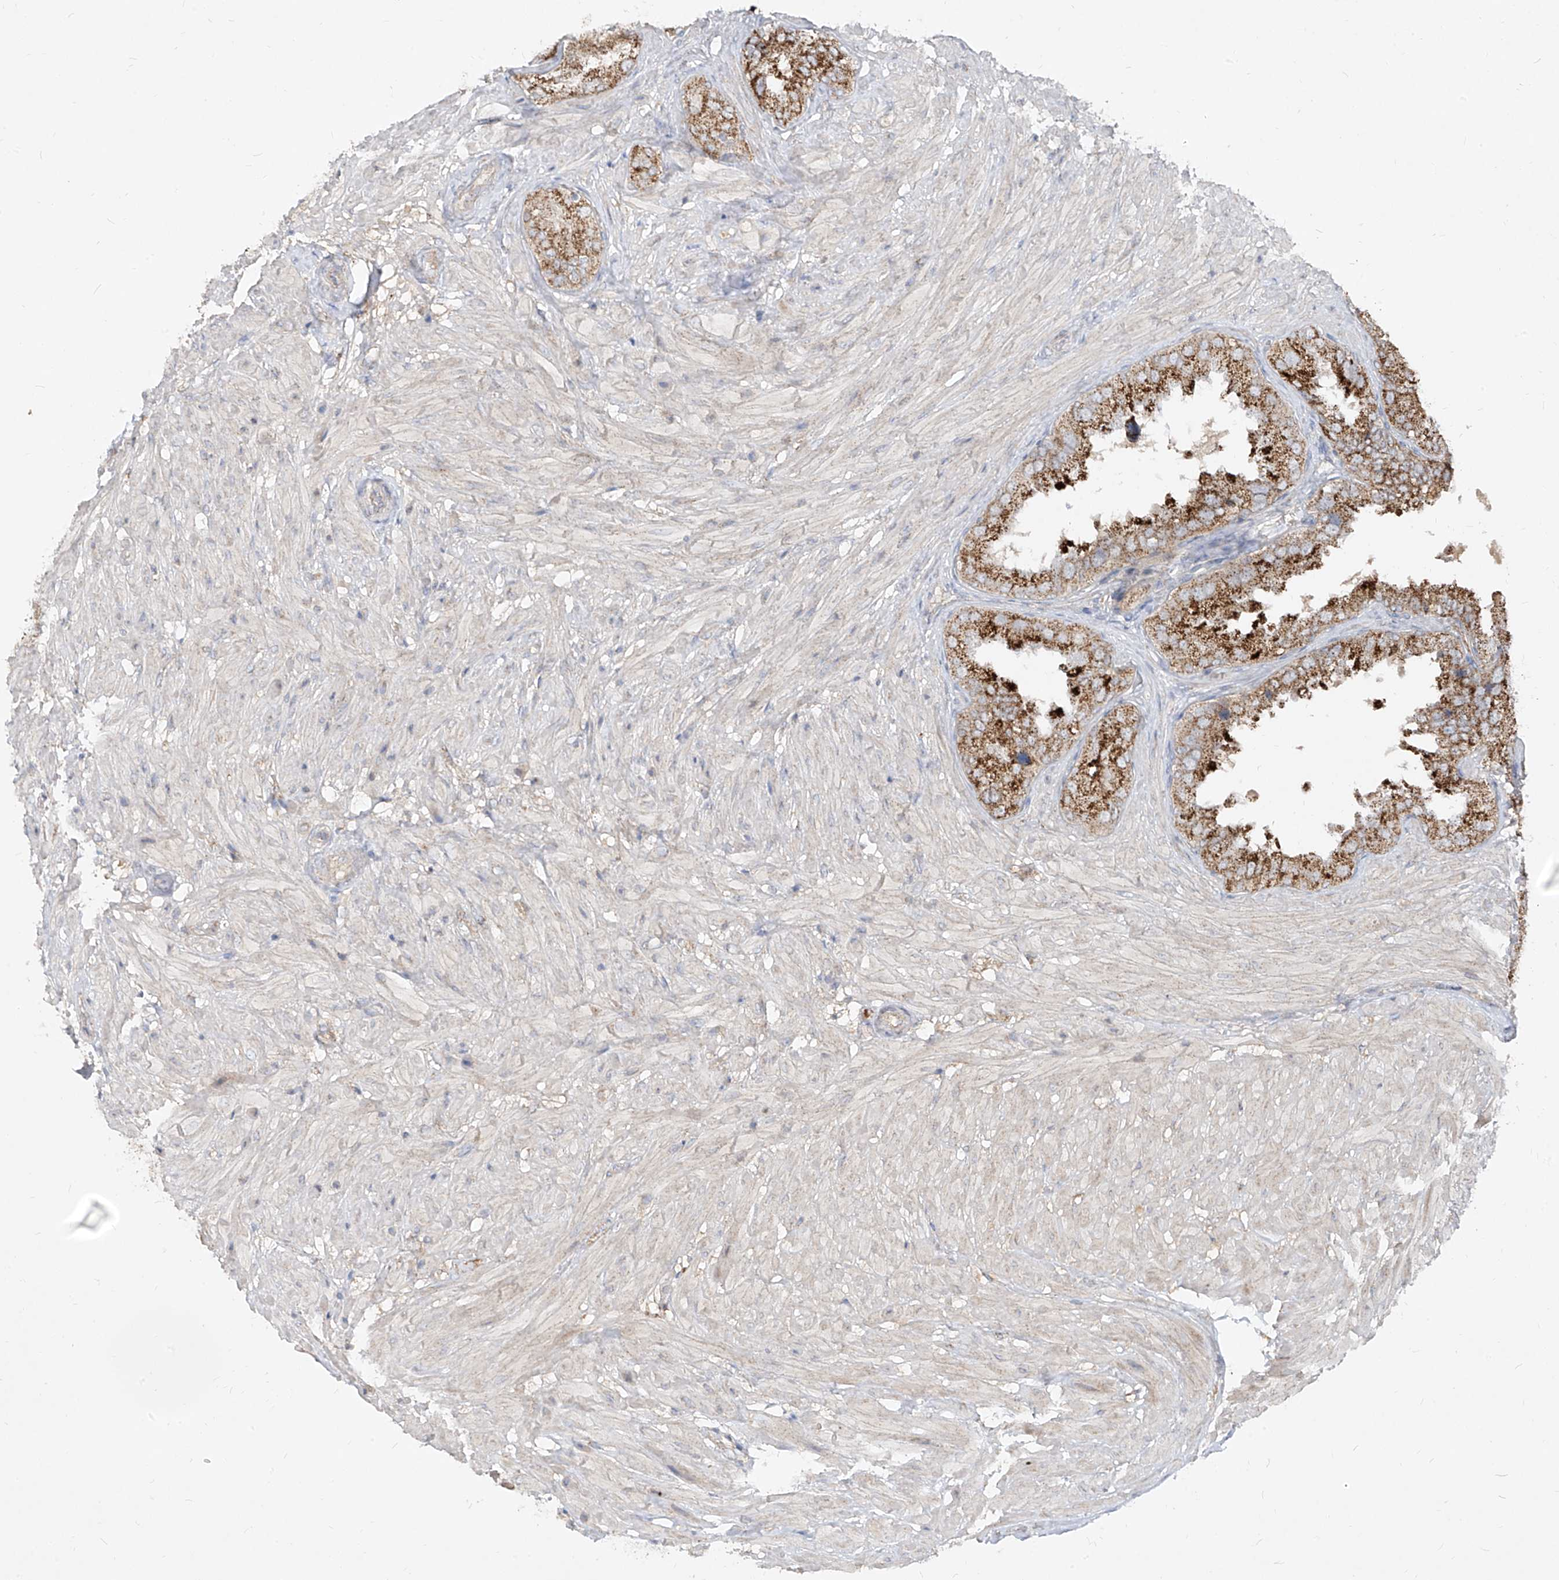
{"staining": {"intensity": "strong", "quantity": ">75%", "location": "cytoplasmic/membranous"}, "tissue": "seminal vesicle", "cell_type": "Glandular cells", "image_type": "normal", "snomed": [{"axis": "morphology", "description": "Normal tissue, NOS"}, {"axis": "topography", "description": "Seminal veicle"}, {"axis": "topography", "description": "Peripheral nerve tissue"}], "caption": "Immunohistochemical staining of unremarkable human seminal vesicle shows high levels of strong cytoplasmic/membranous expression in about >75% of glandular cells. (Brightfield microscopy of DAB IHC at high magnification).", "gene": "ABCD3", "patient": {"sex": "male", "age": 63}}